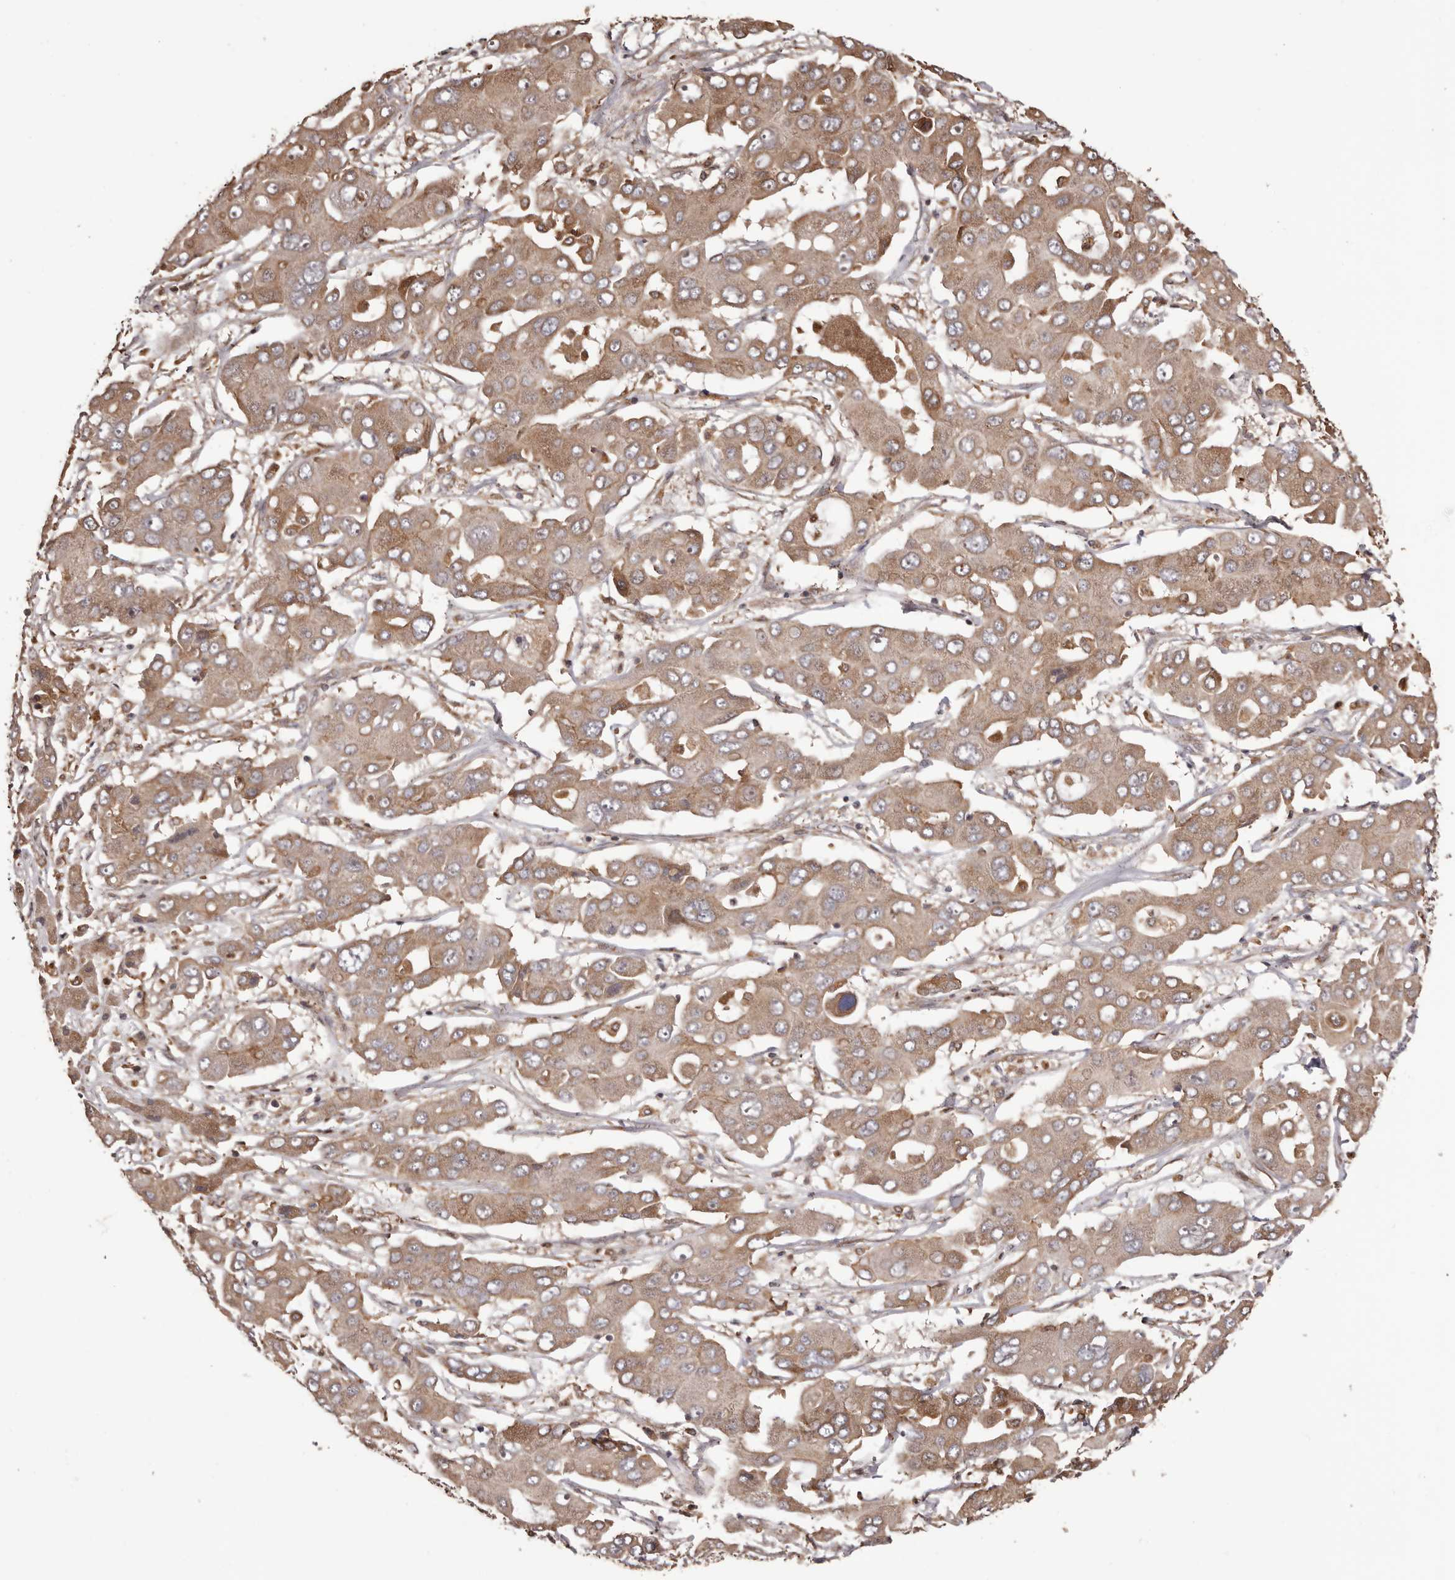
{"staining": {"intensity": "moderate", "quantity": ">75%", "location": "cytoplasmic/membranous"}, "tissue": "liver cancer", "cell_type": "Tumor cells", "image_type": "cancer", "snomed": [{"axis": "morphology", "description": "Cholangiocarcinoma"}, {"axis": "topography", "description": "Liver"}], "caption": "The histopathology image reveals staining of liver cancer, revealing moderate cytoplasmic/membranous protein expression (brown color) within tumor cells.", "gene": "ZCCHC7", "patient": {"sex": "male", "age": 67}}